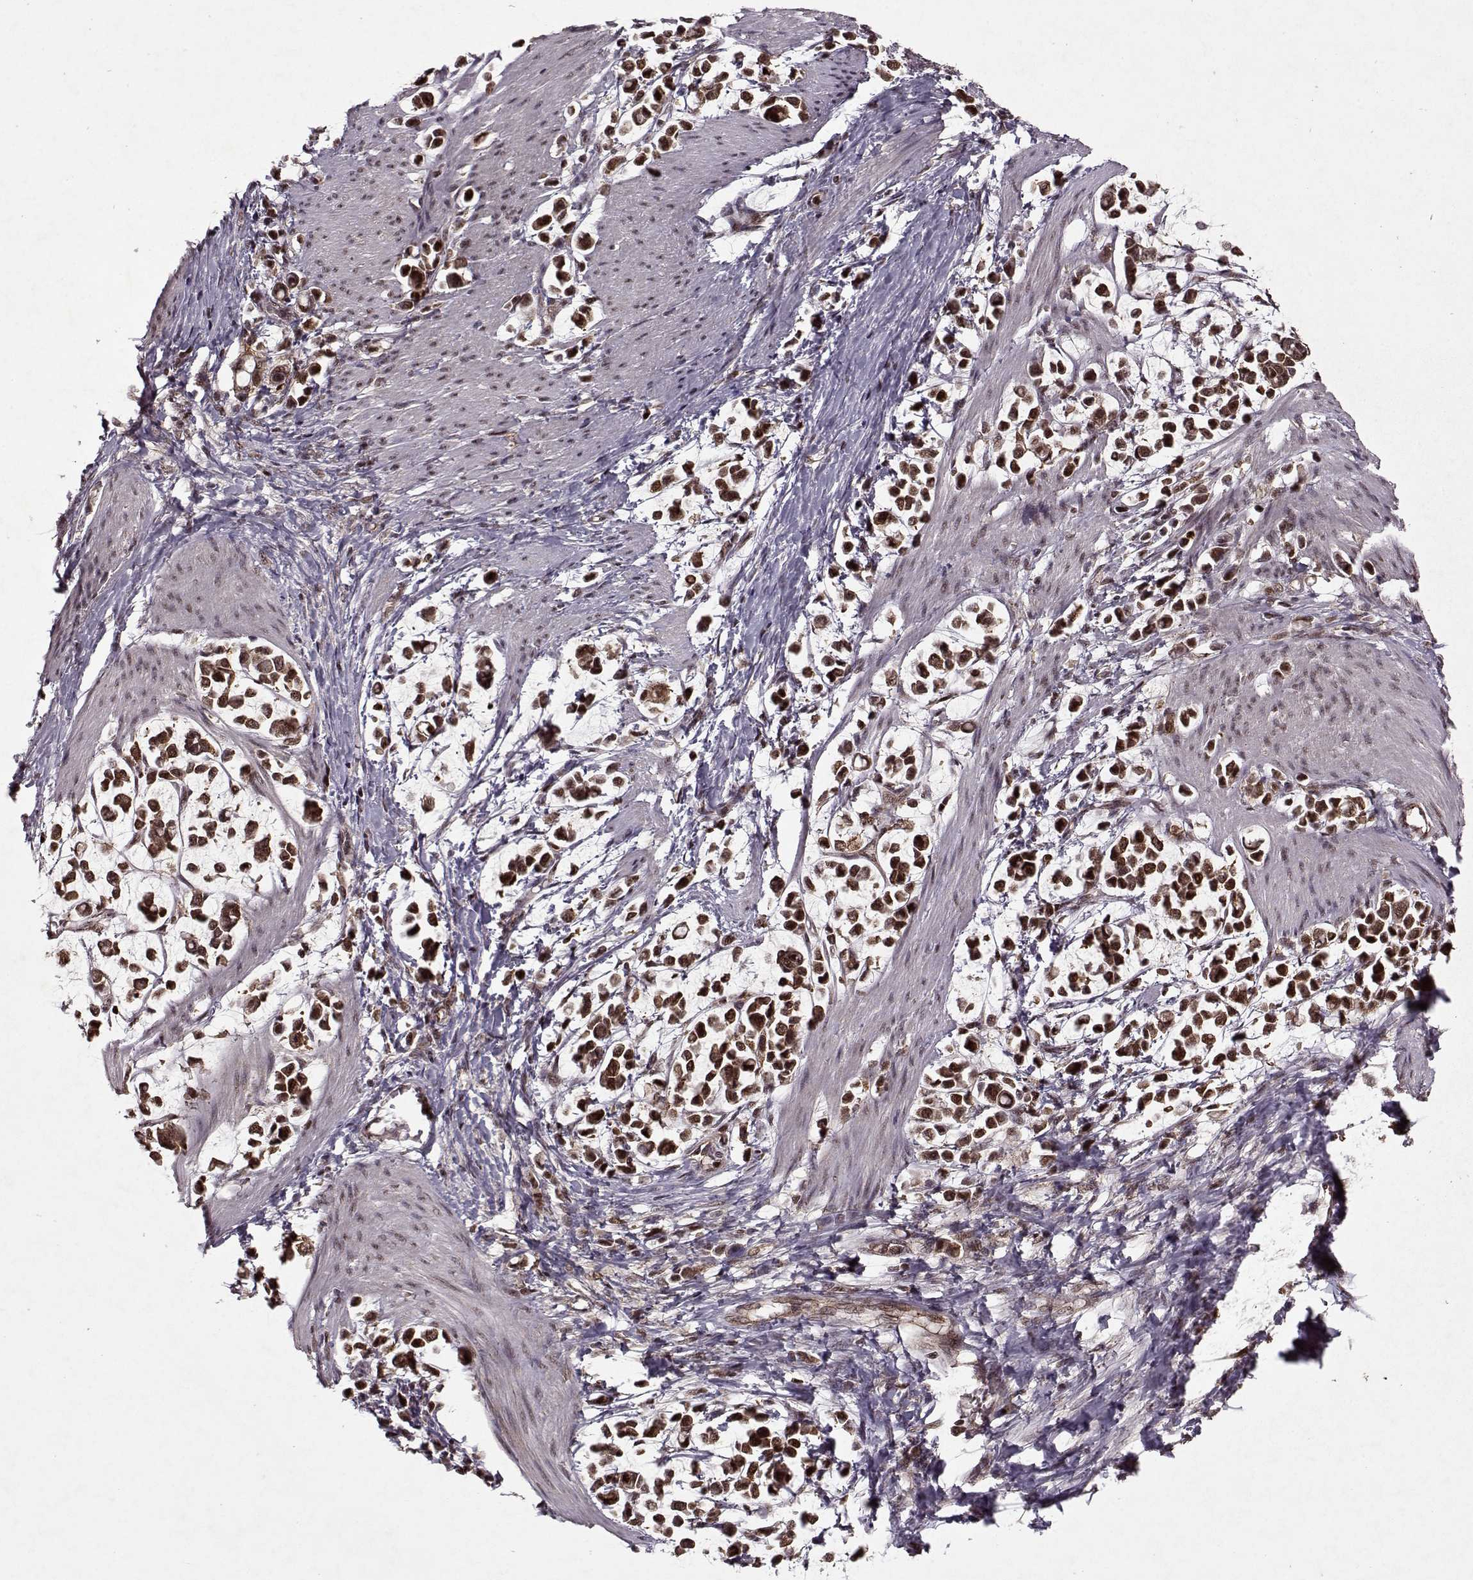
{"staining": {"intensity": "strong", "quantity": "25%-75%", "location": "cytoplasmic/membranous,nuclear"}, "tissue": "stomach cancer", "cell_type": "Tumor cells", "image_type": "cancer", "snomed": [{"axis": "morphology", "description": "Adenocarcinoma, NOS"}, {"axis": "topography", "description": "Stomach"}], "caption": "Strong cytoplasmic/membranous and nuclear staining for a protein is present in approximately 25%-75% of tumor cells of stomach adenocarcinoma using IHC.", "gene": "PSMA7", "patient": {"sex": "male", "age": 82}}